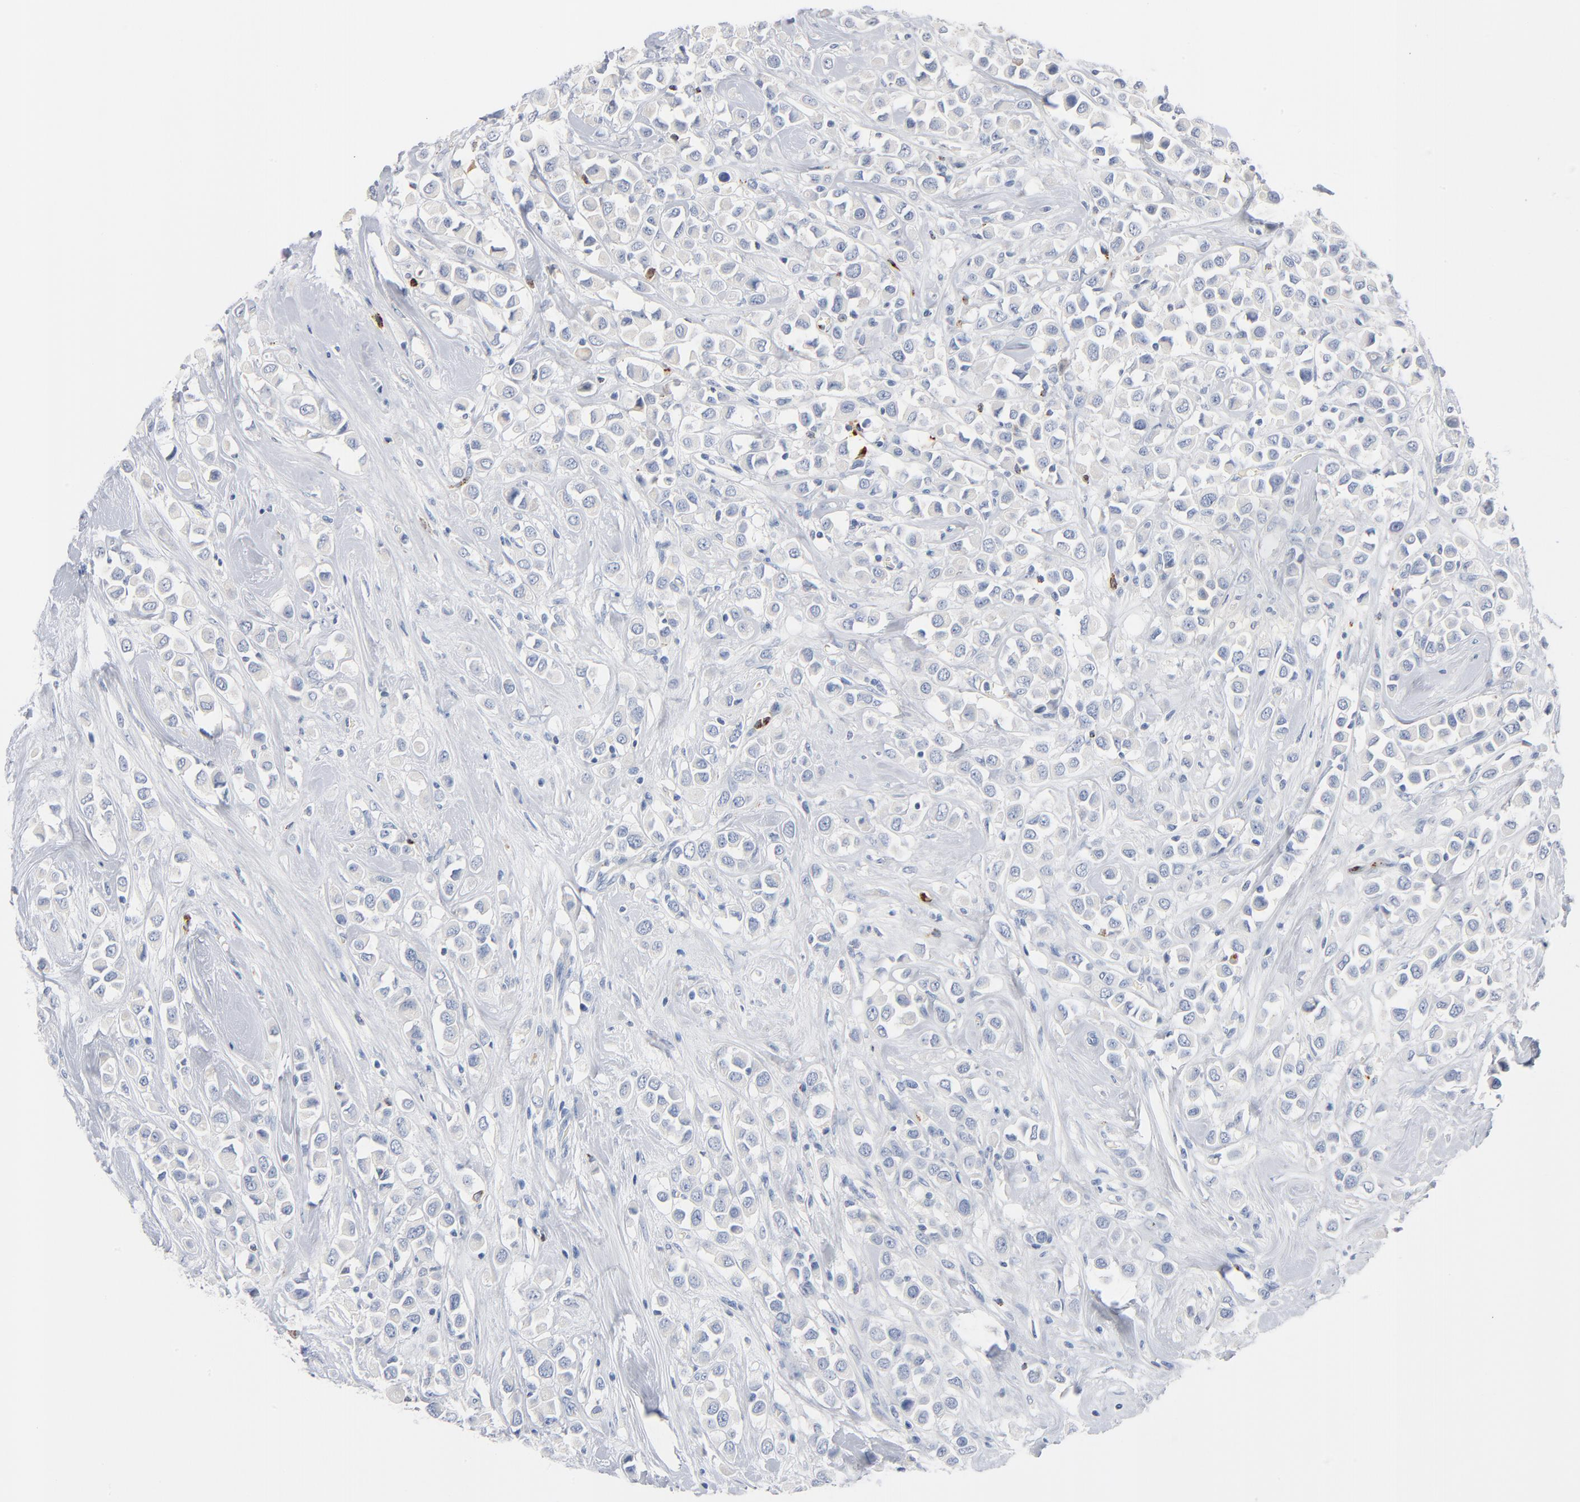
{"staining": {"intensity": "negative", "quantity": "none", "location": "none"}, "tissue": "breast cancer", "cell_type": "Tumor cells", "image_type": "cancer", "snomed": [{"axis": "morphology", "description": "Duct carcinoma"}, {"axis": "topography", "description": "Breast"}], "caption": "Tumor cells are negative for brown protein staining in breast invasive ductal carcinoma.", "gene": "GZMB", "patient": {"sex": "female", "age": 61}}